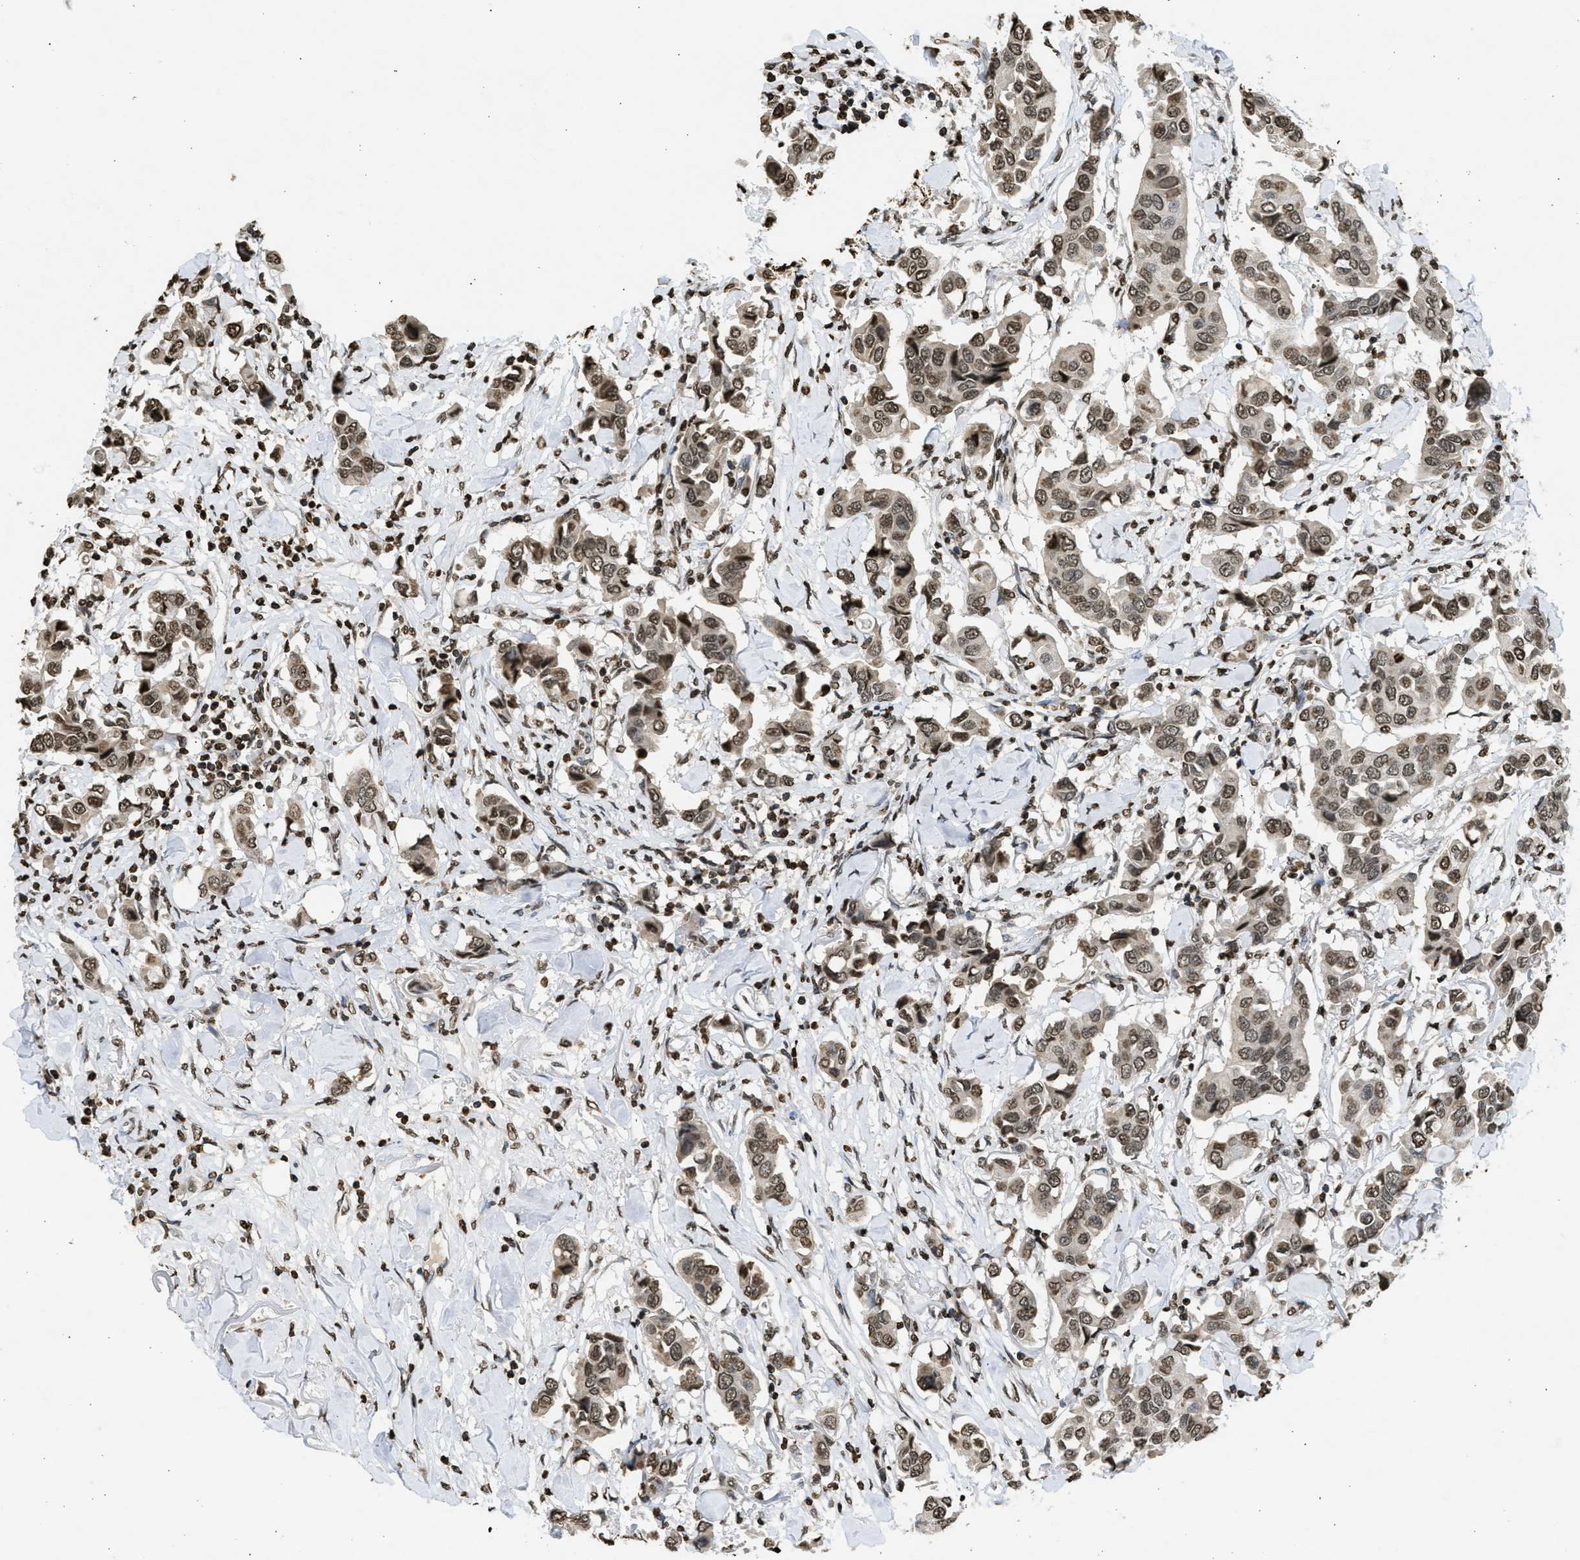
{"staining": {"intensity": "moderate", "quantity": ">75%", "location": "nuclear"}, "tissue": "breast cancer", "cell_type": "Tumor cells", "image_type": "cancer", "snomed": [{"axis": "morphology", "description": "Duct carcinoma"}, {"axis": "topography", "description": "Breast"}], "caption": "A brown stain shows moderate nuclear positivity of a protein in breast cancer (invasive ductal carcinoma) tumor cells.", "gene": "RRAGC", "patient": {"sex": "female", "age": 80}}